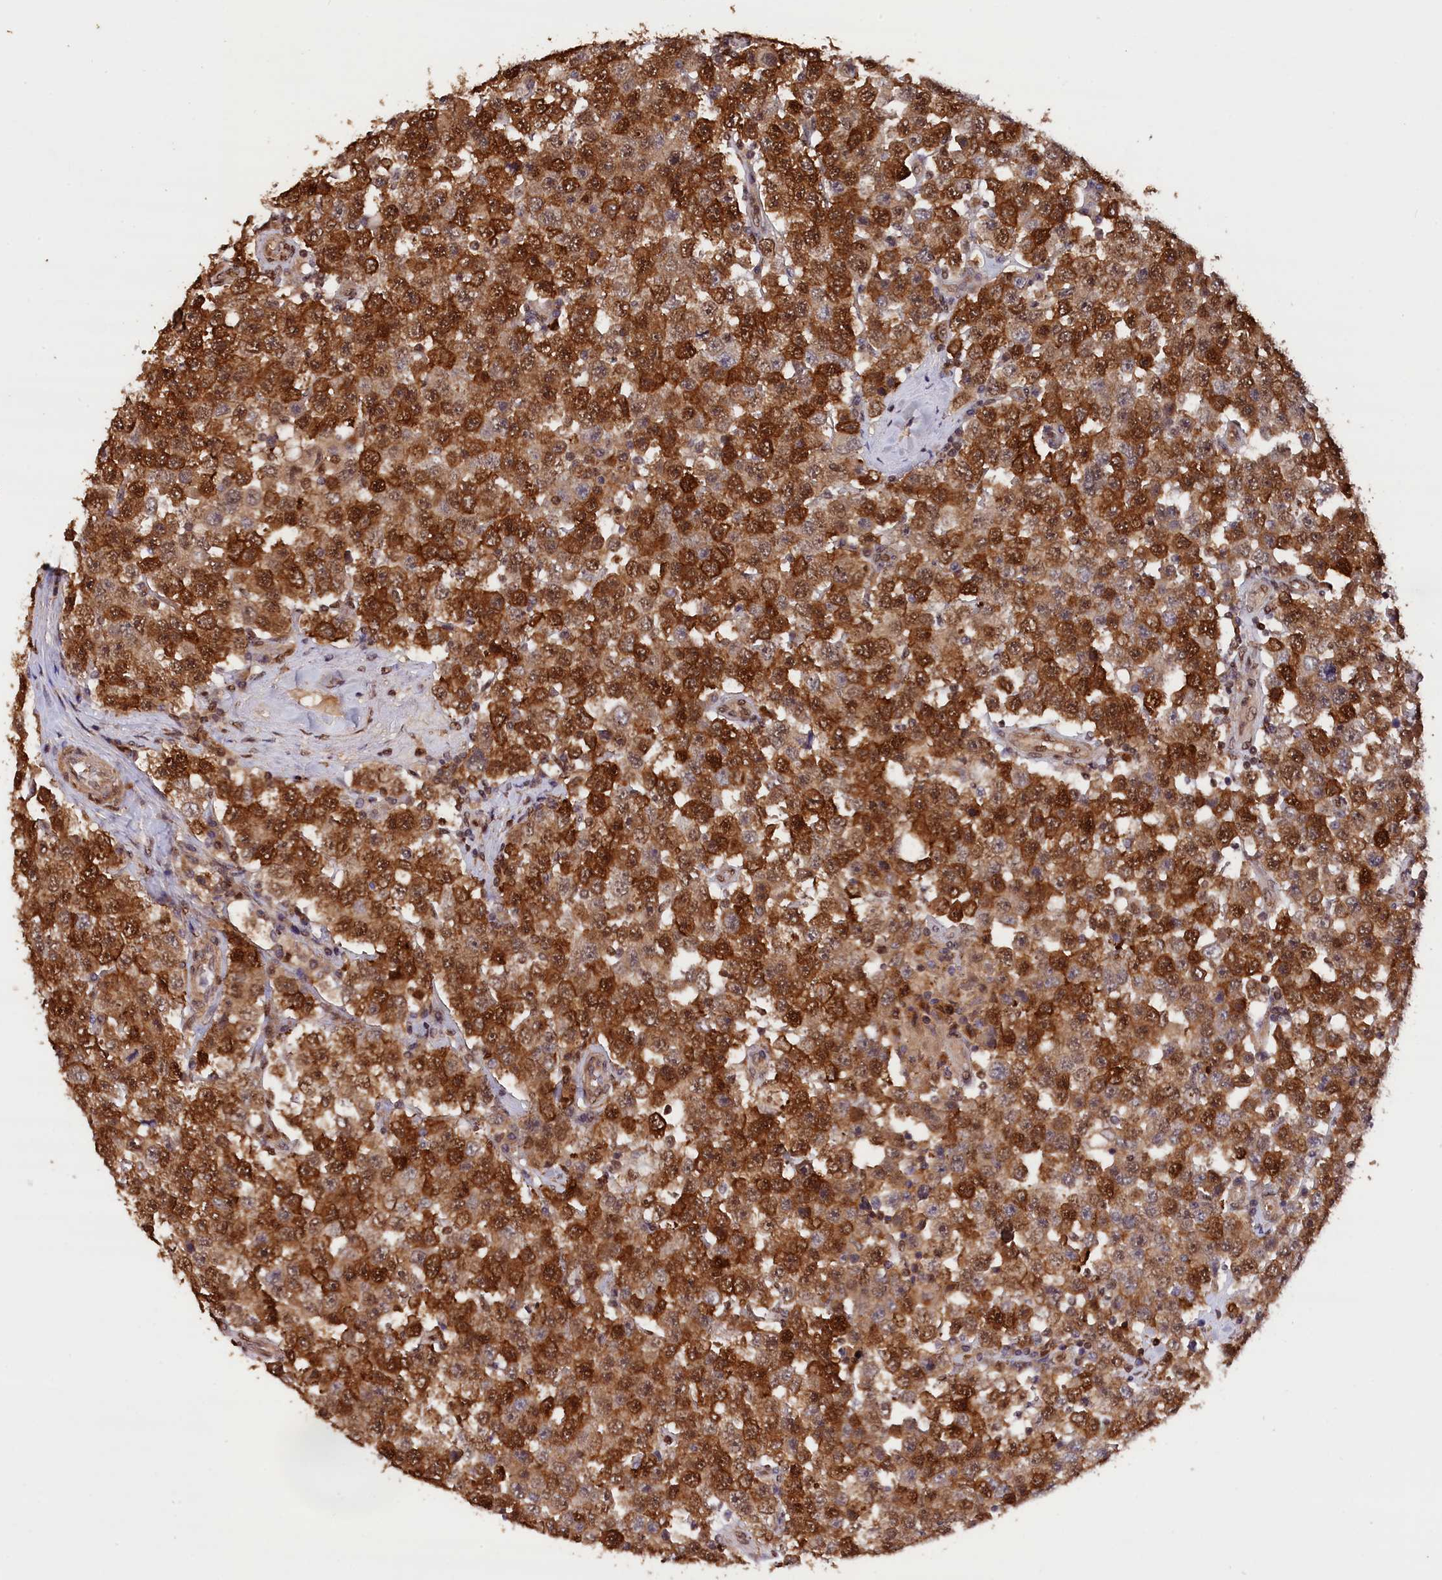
{"staining": {"intensity": "strong", "quantity": ">75%", "location": "cytoplasmic/membranous,nuclear"}, "tissue": "testis cancer", "cell_type": "Tumor cells", "image_type": "cancer", "snomed": [{"axis": "morphology", "description": "Seminoma, NOS"}, {"axis": "topography", "description": "Testis"}], "caption": "Protein expression by immunohistochemistry (IHC) demonstrates strong cytoplasmic/membranous and nuclear staining in approximately >75% of tumor cells in seminoma (testis).", "gene": "ADRM1", "patient": {"sex": "male", "age": 28}}